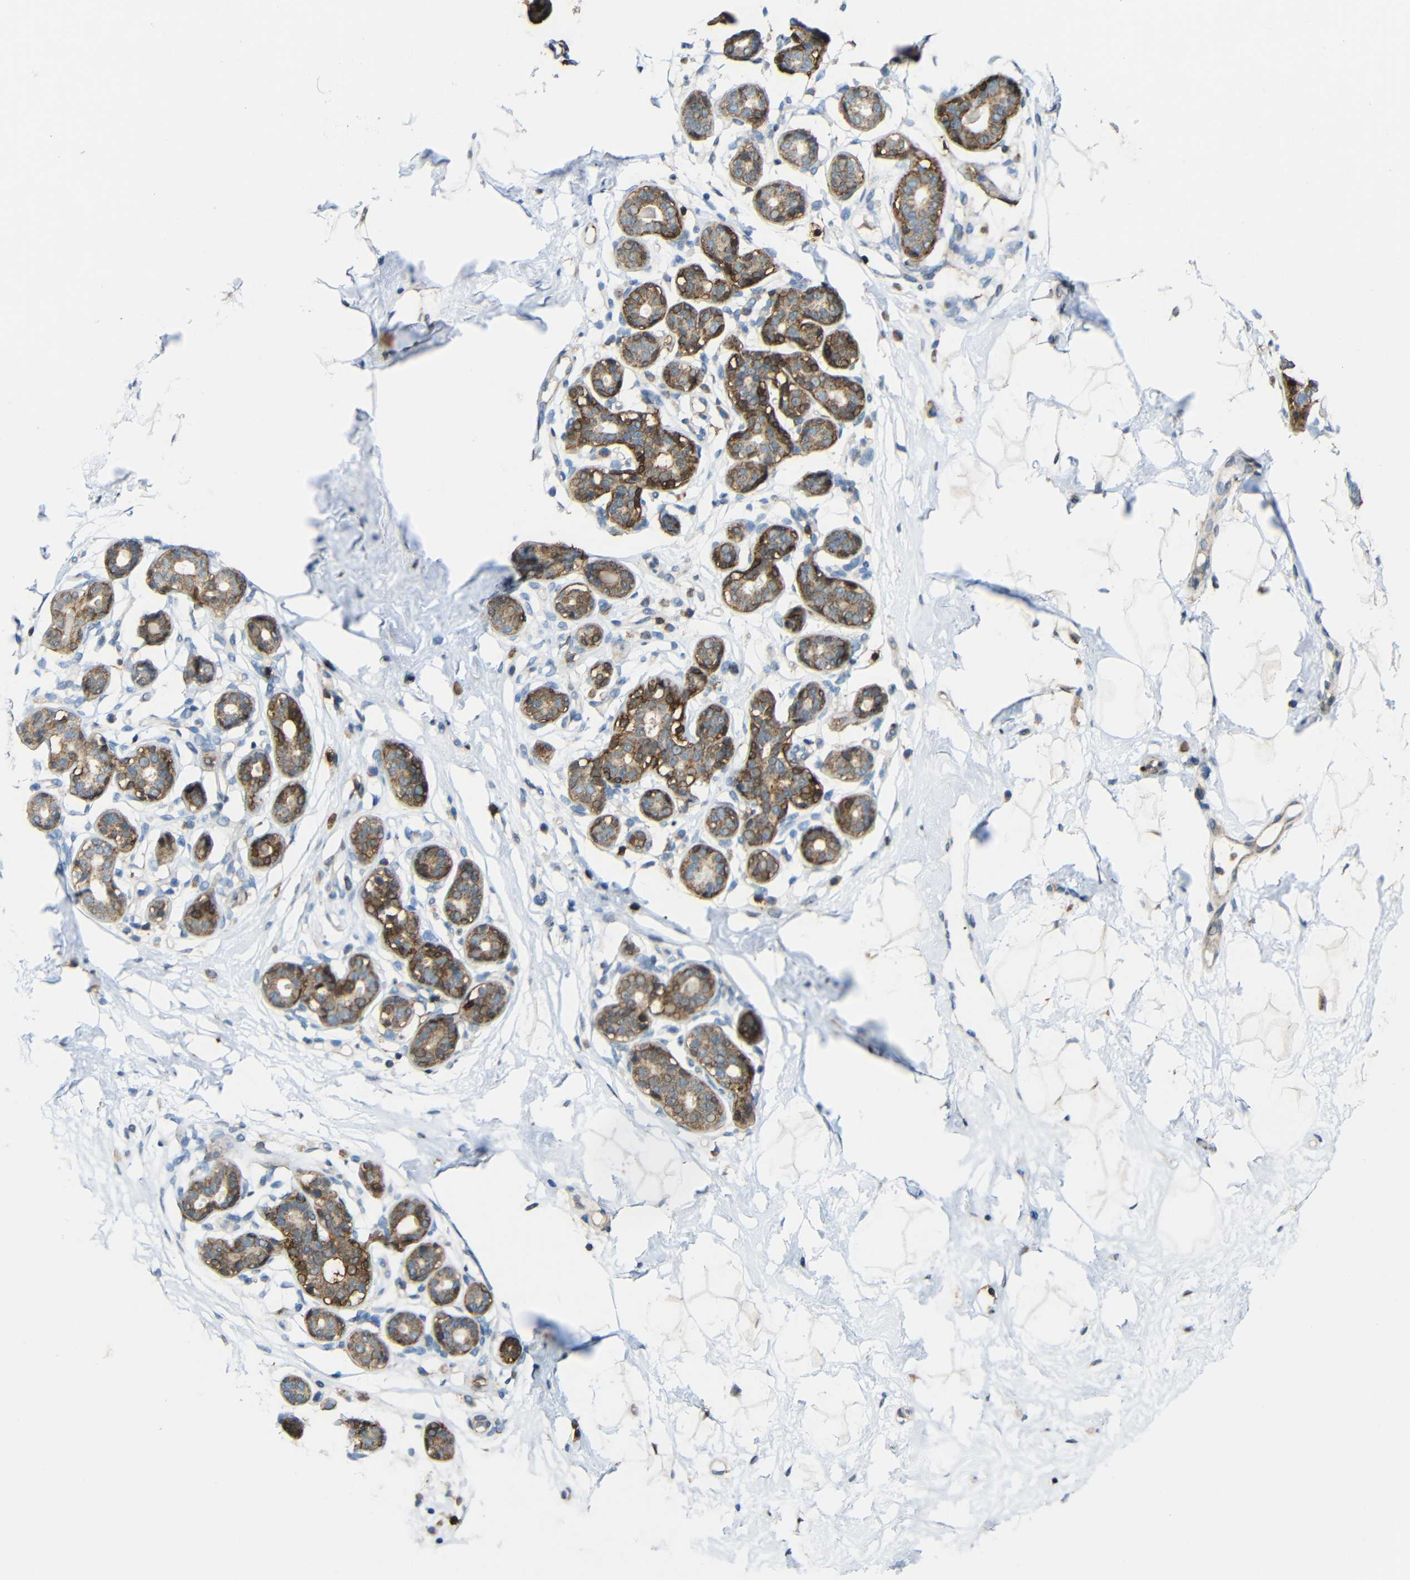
{"staining": {"intensity": "negative", "quantity": "none", "location": "none"}, "tissue": "breast", "cell_type": "Adipocytes", "image_type": "normal", "snomed": [{"axis": "morphology", "description": "Normal tissue, NOS"}, {"axis": "topography", "description": "Breast"}], "caption": "Histopathology image shows no protein expression in adipocytes of normal breast.", "gene": "C1GALT1", "patient": {"sex": "female", "age": 23}}